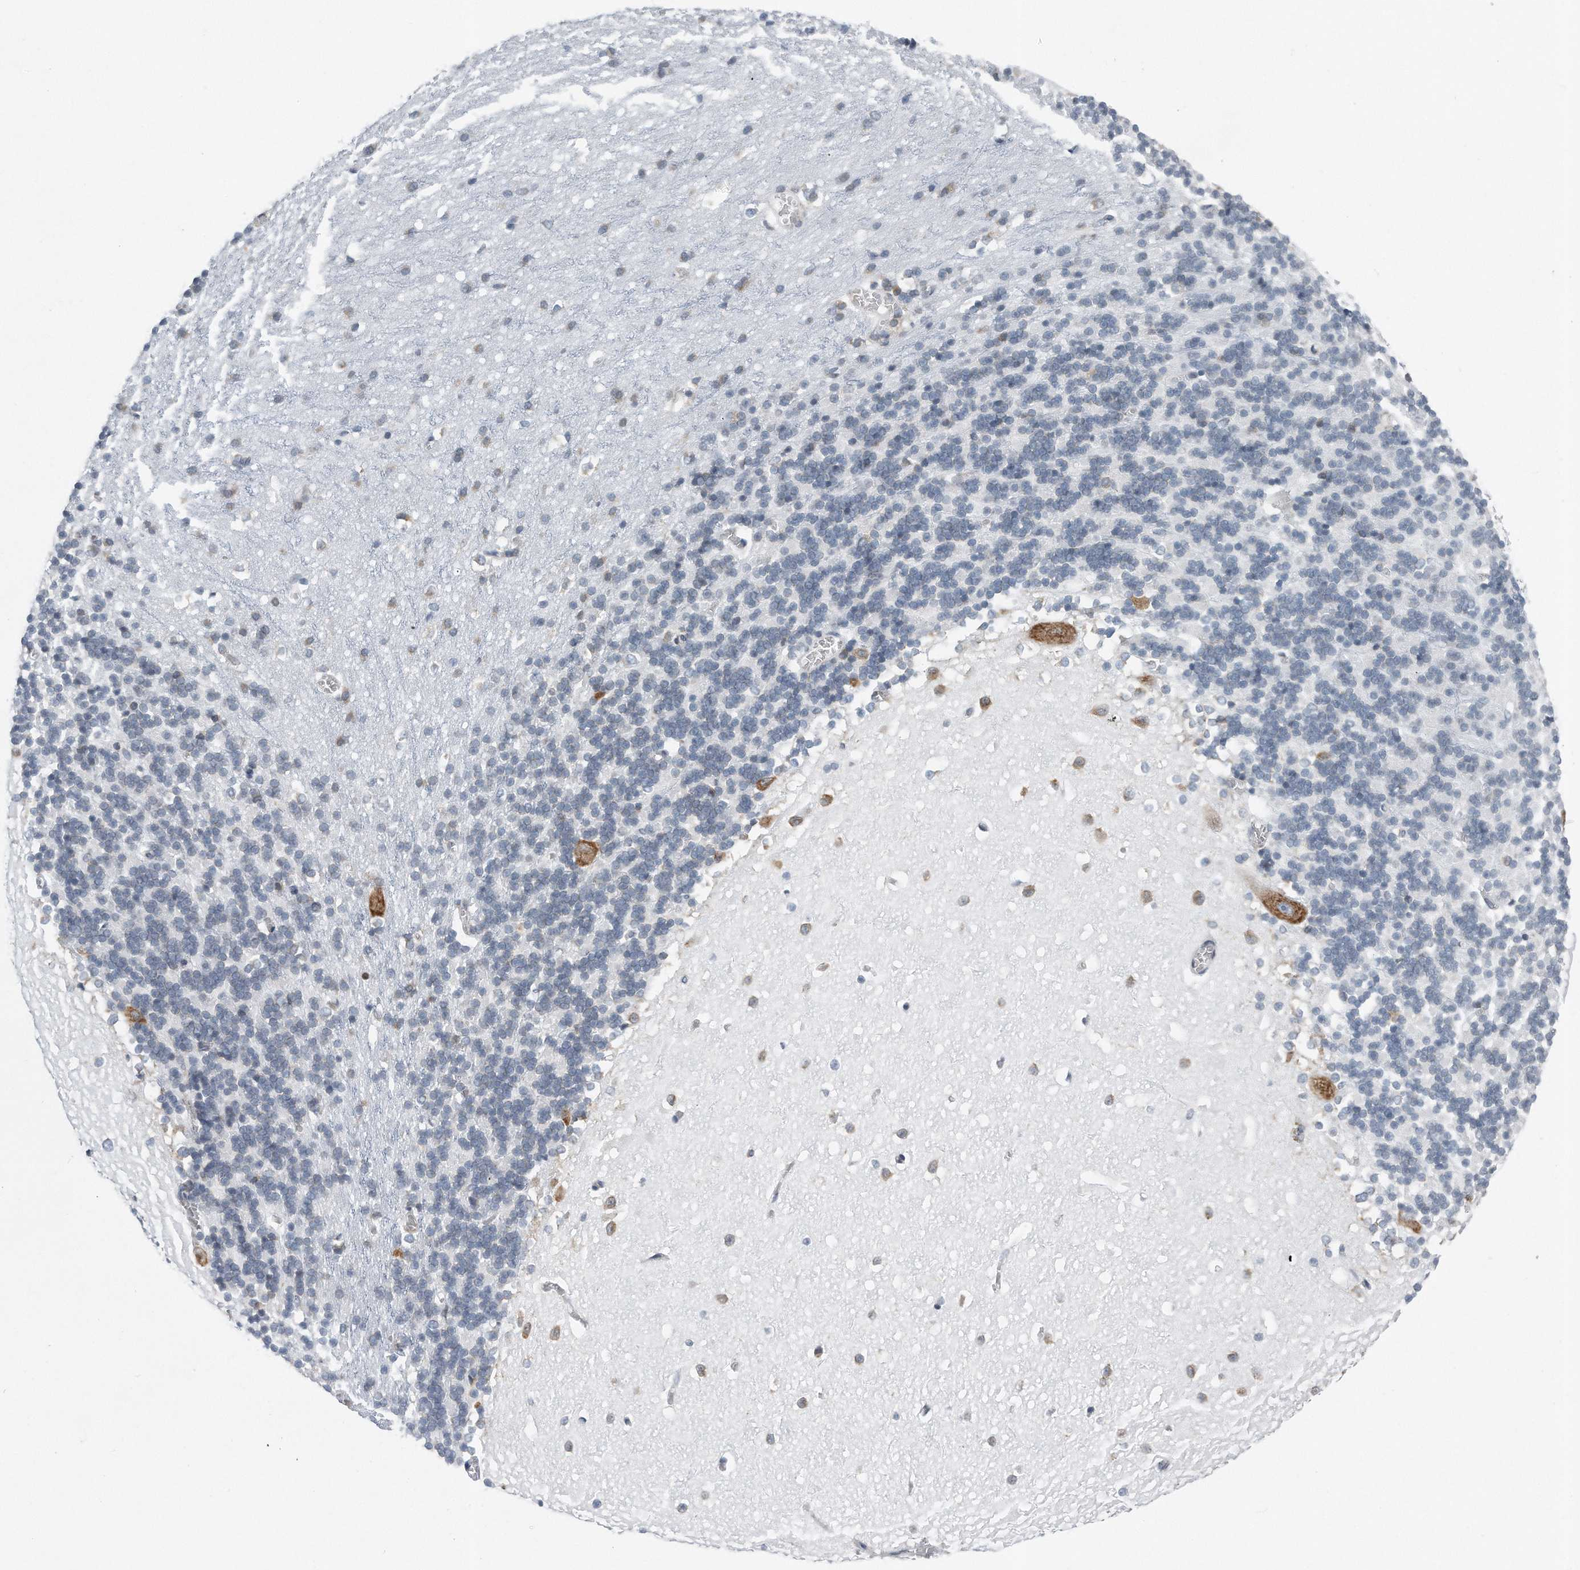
{"staining": {"intensity": "negative", "quantity": "none", "location": "none"}, "tissue": "cerebellum", "cell_type": "Cells in granular layer", "image_type": "normal", "snomed": [{"axis": "morphology", "description": "Normal tissue, NOS"}, {"axis": "topography", "description": "Cerebellum"}], "caption": "This histopathology image is of unremarkable cerebellum stained with immunohistochemistry (IHC) to label a protein in brown with the nuclei are counter-stained blue. There is no expression in cells in granular layer. (Immunohistochemistry, brightfield microscopy, high magnification).", "gene": "RPL26L1", "patient": {"sex": "male", "age": 37}}